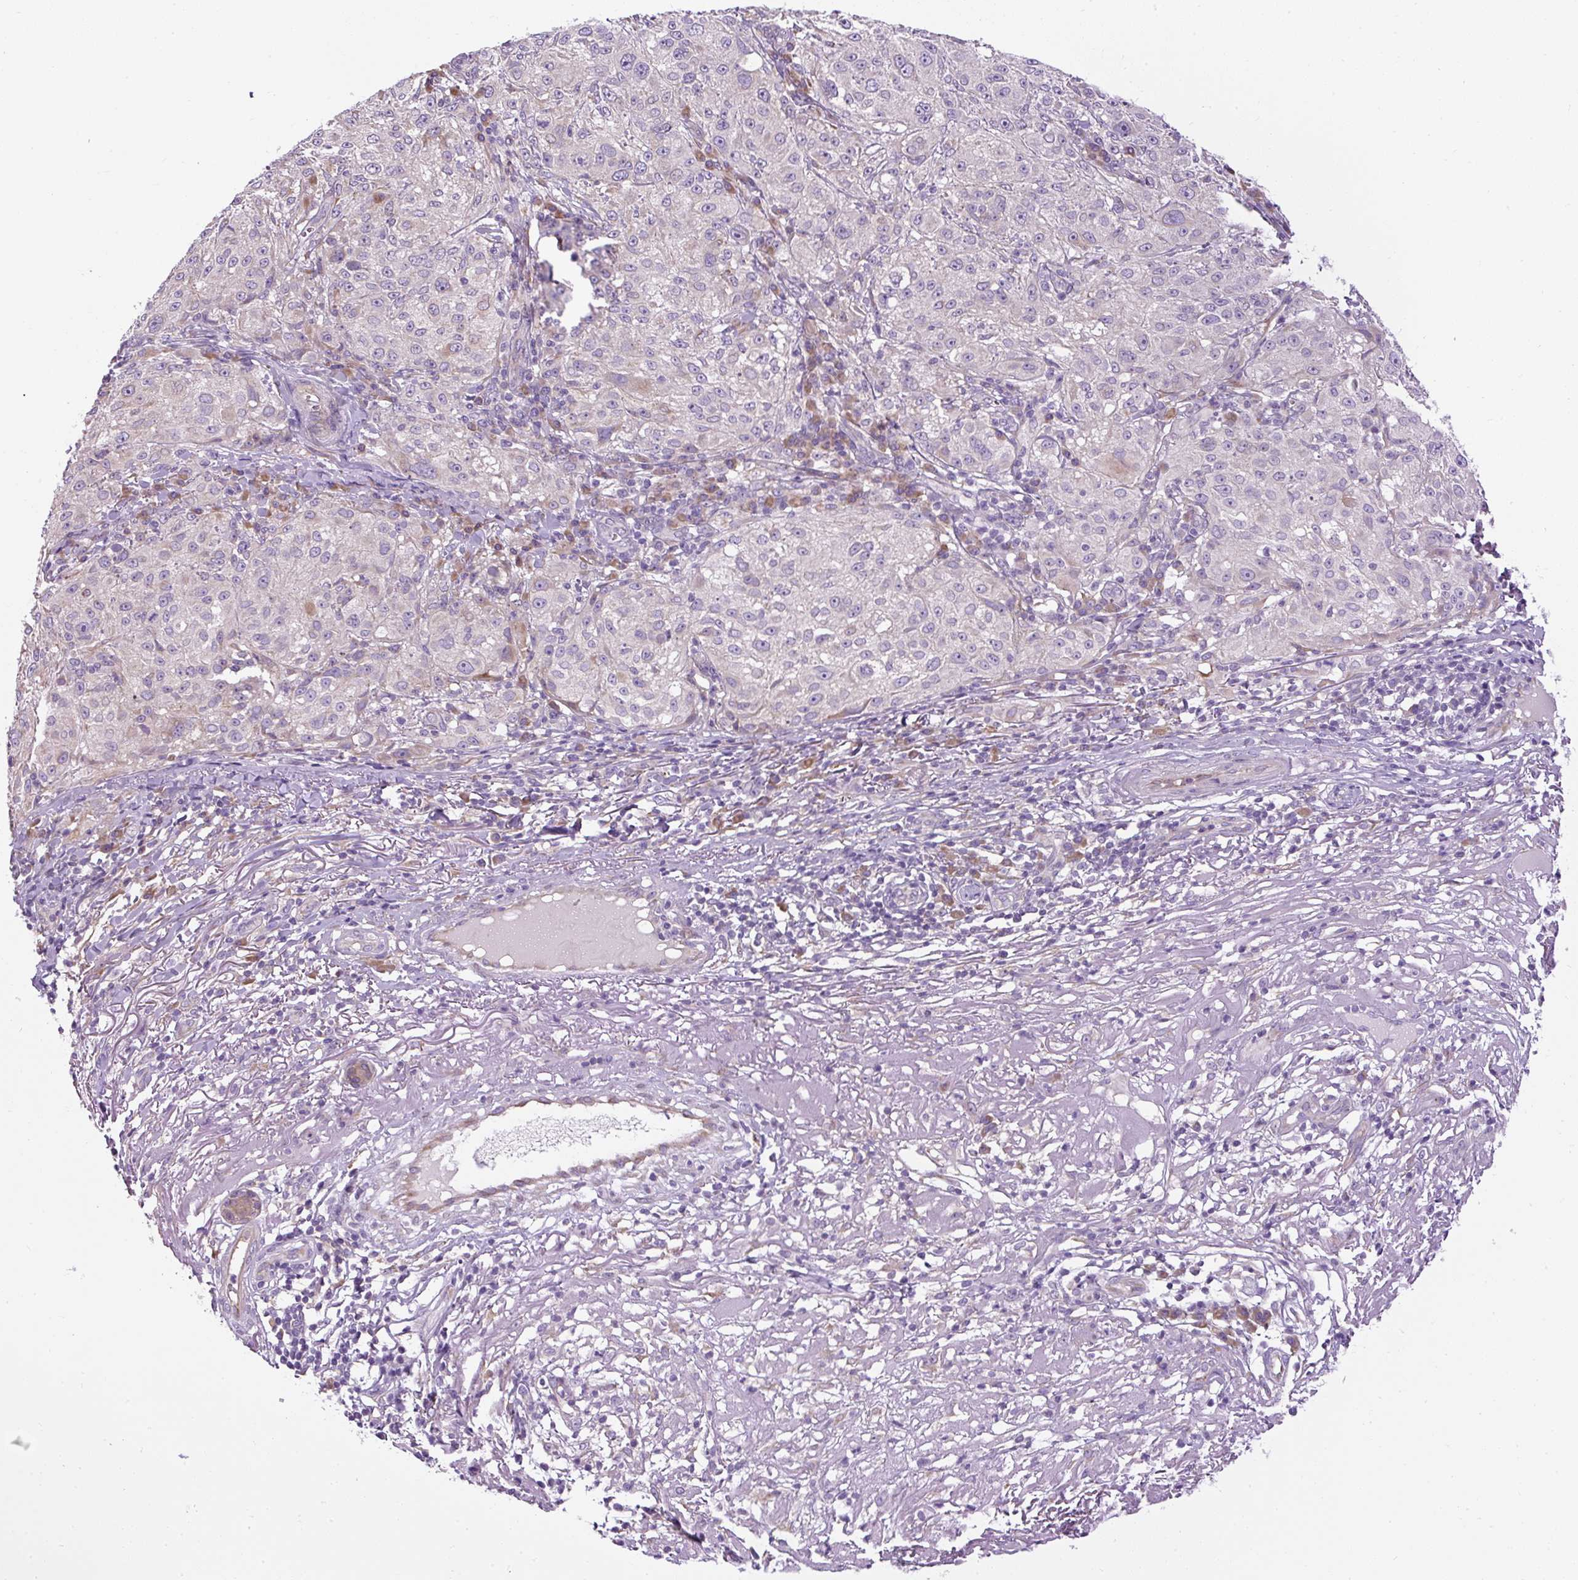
{"staining": {"intensity": "negative", "quantity": "none", "location": "none"}, "tissue": "melanoma", "cell_type": "Tumor cells", "image_type": "cancer", "snomed": [{"axis": "morphology", "description": "Necrosis, NOS"}, {"axis": "morphology", "description": "Malignant melanoma, NOS"}, {"axis": "topography", "description": "Skin"}], "caption": "IHC of human malignant melanoma shows no expression in tumor cells.", "gene": "FAM149A", "patient": {"sex": "female", "age": 87}}